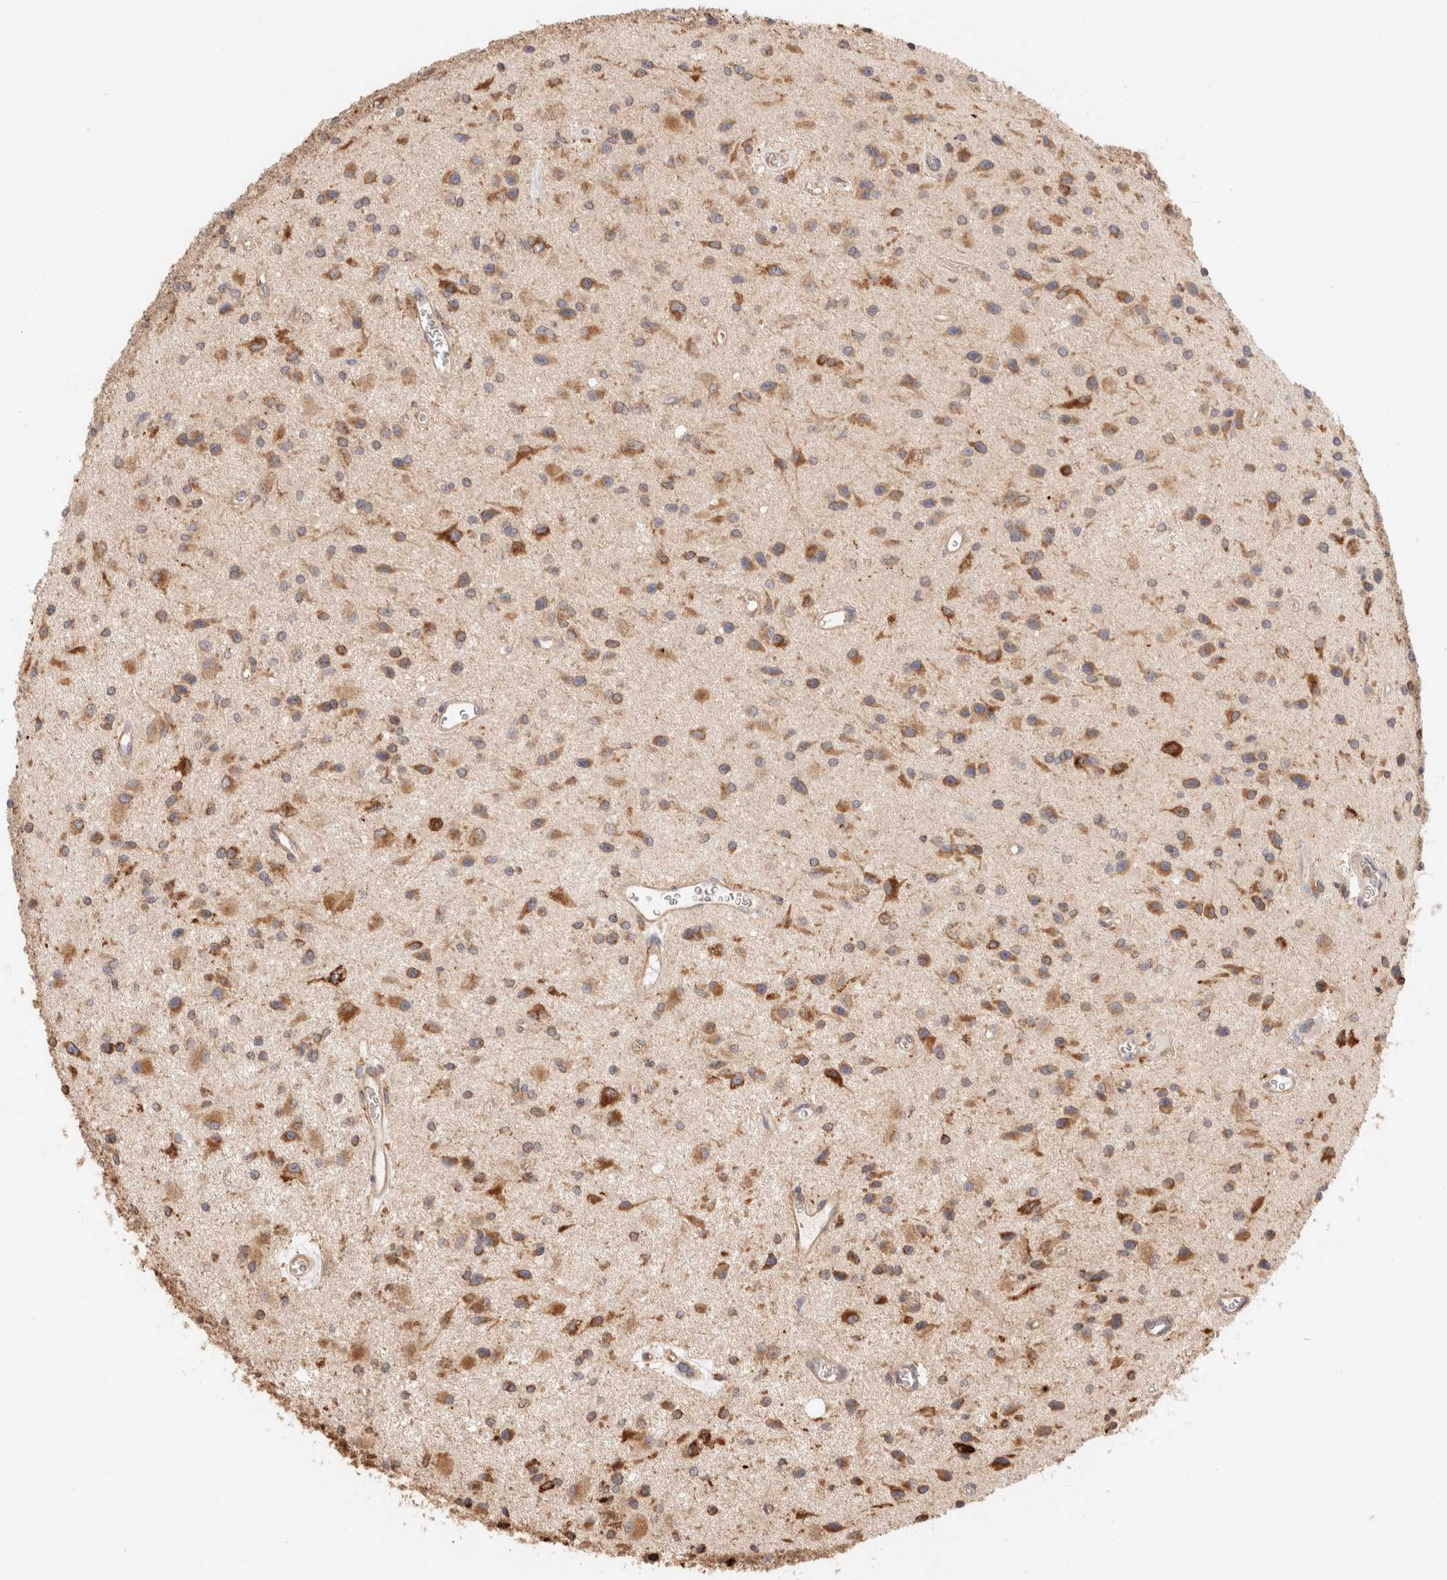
{"staining": {"intensity": "moderate", "quantity": ">75%", "location": "cytoplasmic/membranous"}, "tissue": "glioma", "cell_type": "Tumor cells", "image_type": "cancer", "snomed": [{"axis": "morphology", "description": "Glioma, malignant, Low grade"}, {"axis": "topography", "description": "Brain"}], "caption": "Immunohistochemical staining of glioma shows moderate cytoplasmic/membranous protein expression in about >75% of tumor cells. The staining was performed using DAB to visualize the protein expression in brown, while the nuclei were stained in blue with hematoxylin (Magnification: 20x).", "gene": "FER", "patient": {"sex": "male", "age": 58}}